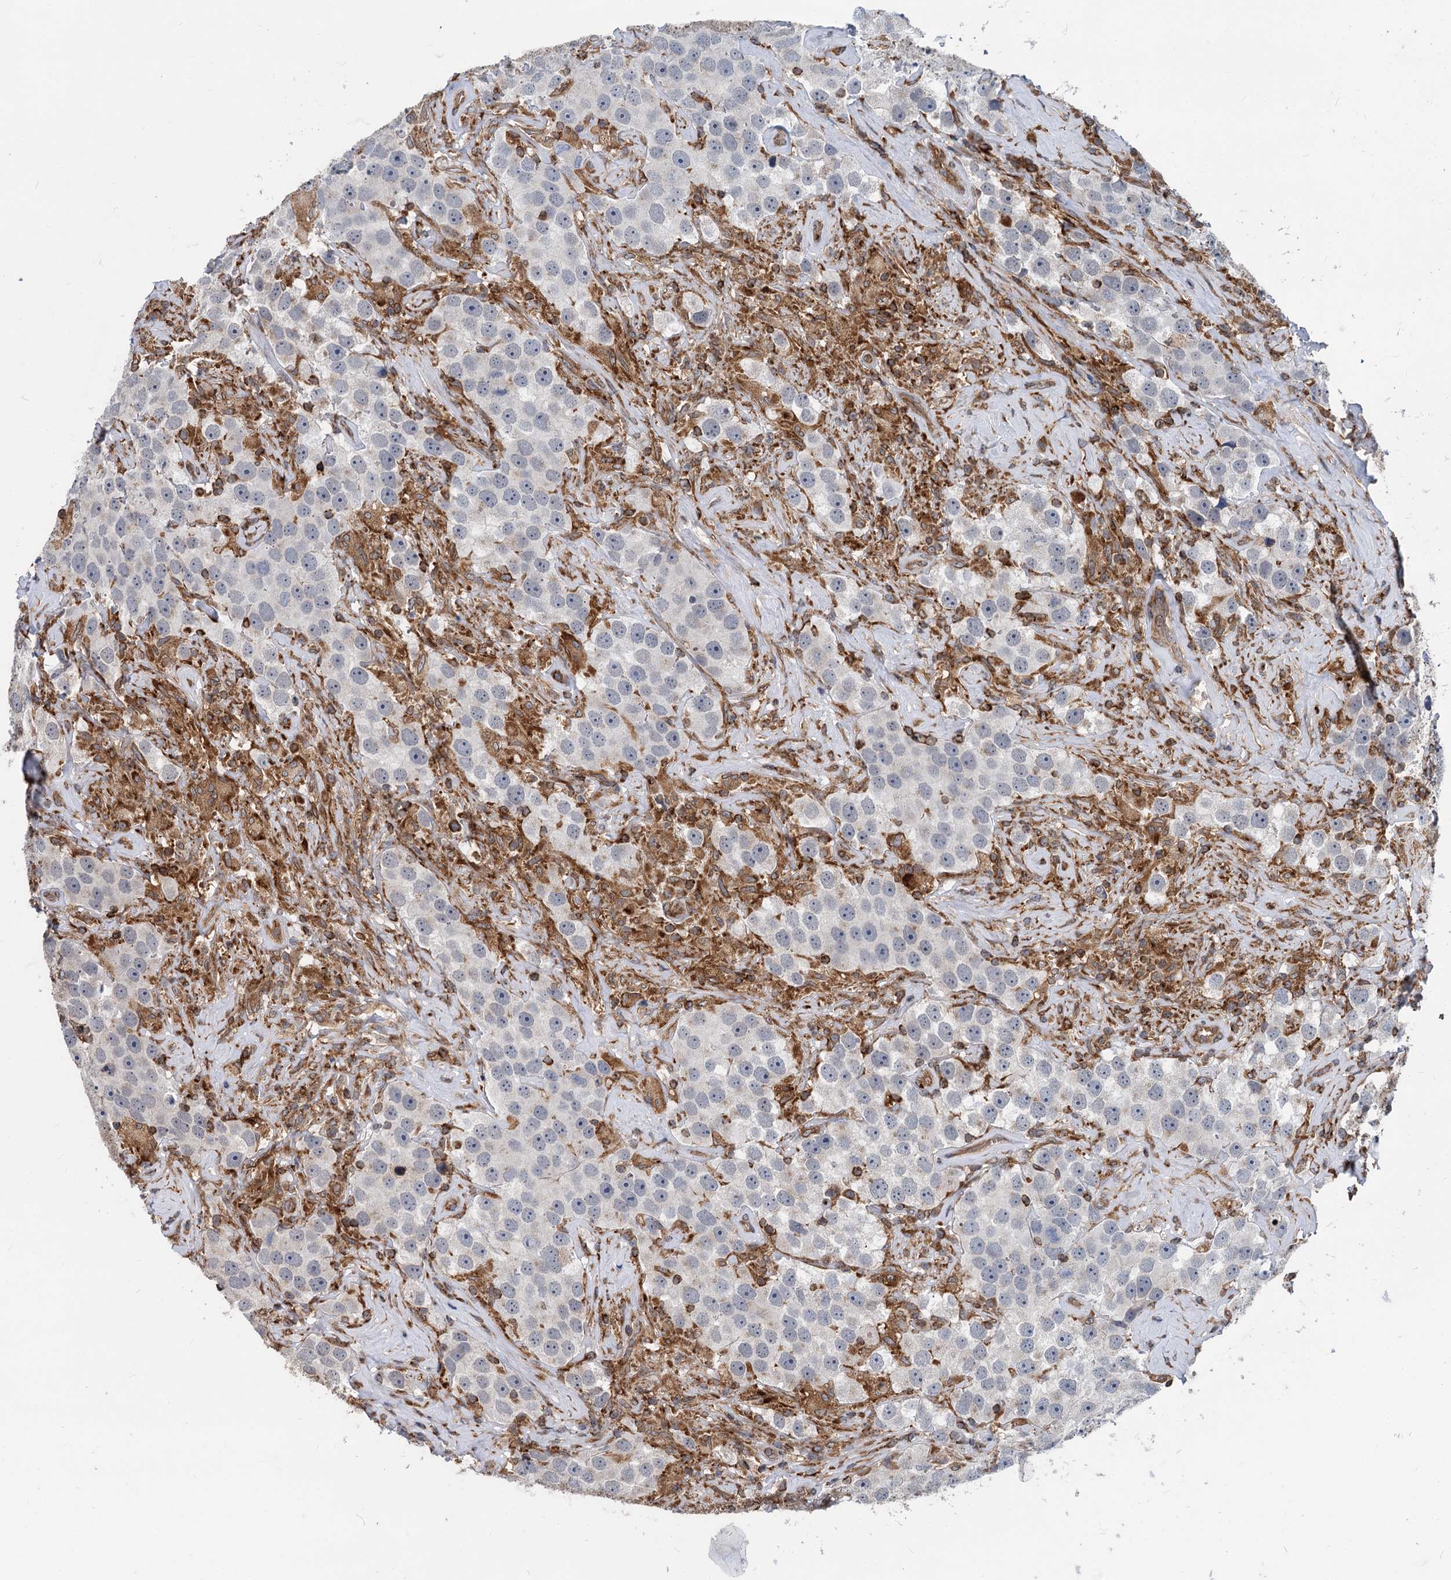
{"staining": {"intensity": "negative", "quantity": "none", "location": "none"}, "tissue": "testis cancer", "cell_type": "Tumor cells", "image_type": "cancer", "snomed": [{"axis": "morphology", "description": "Seminoma, NOS"}, {"axis": "topography", "description": "Testis"}], "caption": "IHC of testis cancer (seminoma) demonstrates no positivity in tumor cells.", "gene": "STIM1", "patient": {"sex": "male", "age": 49}}